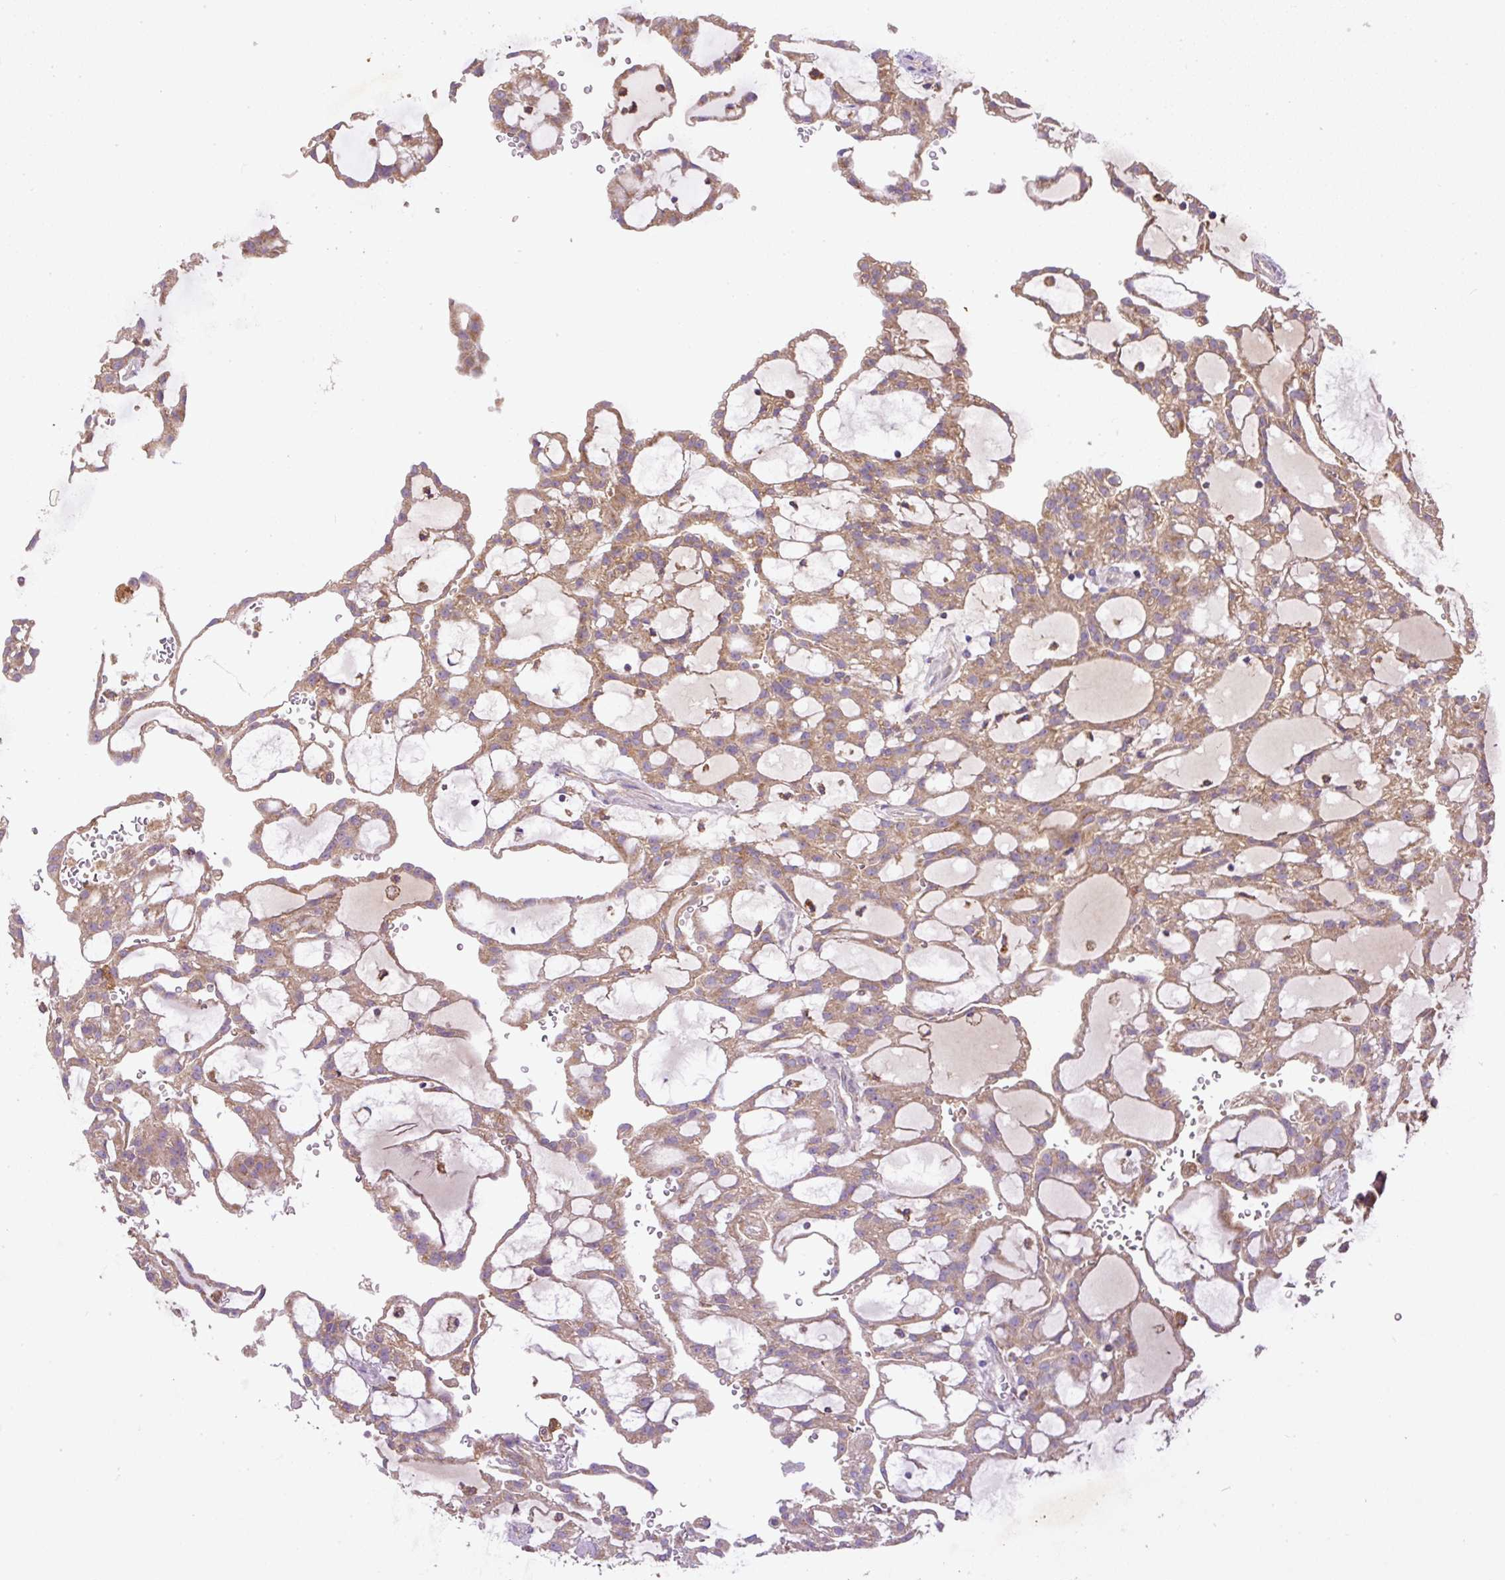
{"staining": {"intensity": "moderate", "quantity": ">75%", "location": "cytoplasmic/membranous"}, "tissue": "renal cancer", "cell_type": "Tumor cells", "image_type": "cancer", "snomed": [{"axis": "morphology", "description": "Adenocarcinoma, NOS"}, {"axis": "topography", "description": "Kidney"}], "caption": "This micrograph exhibits immunohistochemistry (IHC) staining of renal cancer (adenocarcinoma), with medium moderate cytoplasmic/membranous positivity in about >75% of tumor cells.", "gene": "DAPK1", "patient": {"sex": "male", "age": 63}}